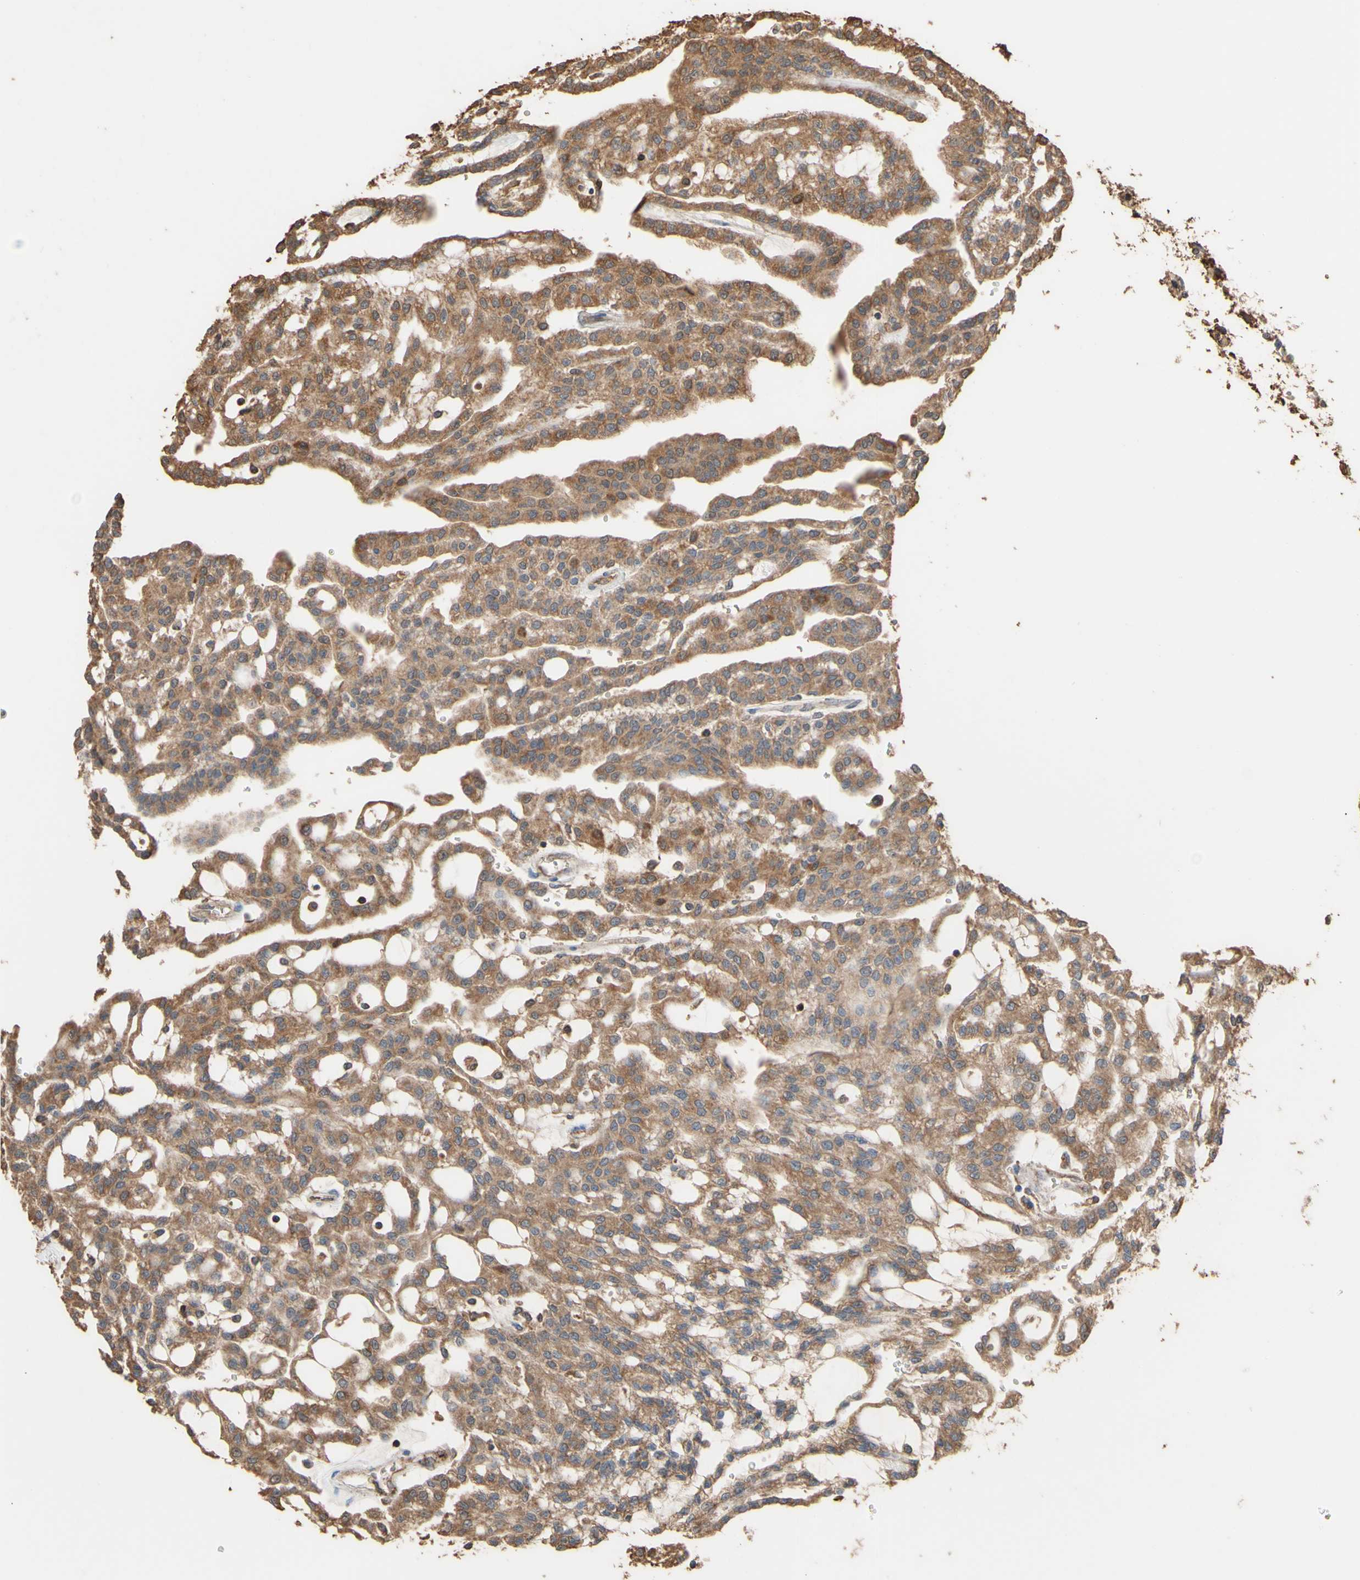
{"staining": {"intensity": "moderate", "quantity": ">75%", "location": "cytoplasmic/membranous"}, "tissue": "renal cancer", "cell_type": "Tumor cells", "image_type": "cancer", "snomed": [{"axis": "morphology", "description": "Adenocarcinoma, NOS"}, {"axis": "topography", "description": "Kidney"}], "caption": "This image displays immunohistochemistry staining of renal cancer, with medium moderate cytoplasmic/membranous positivity in approximately >75% of tumor cells.", "gene": "ALDH9A1", "patient": {"sex": "male", "age": 63}}